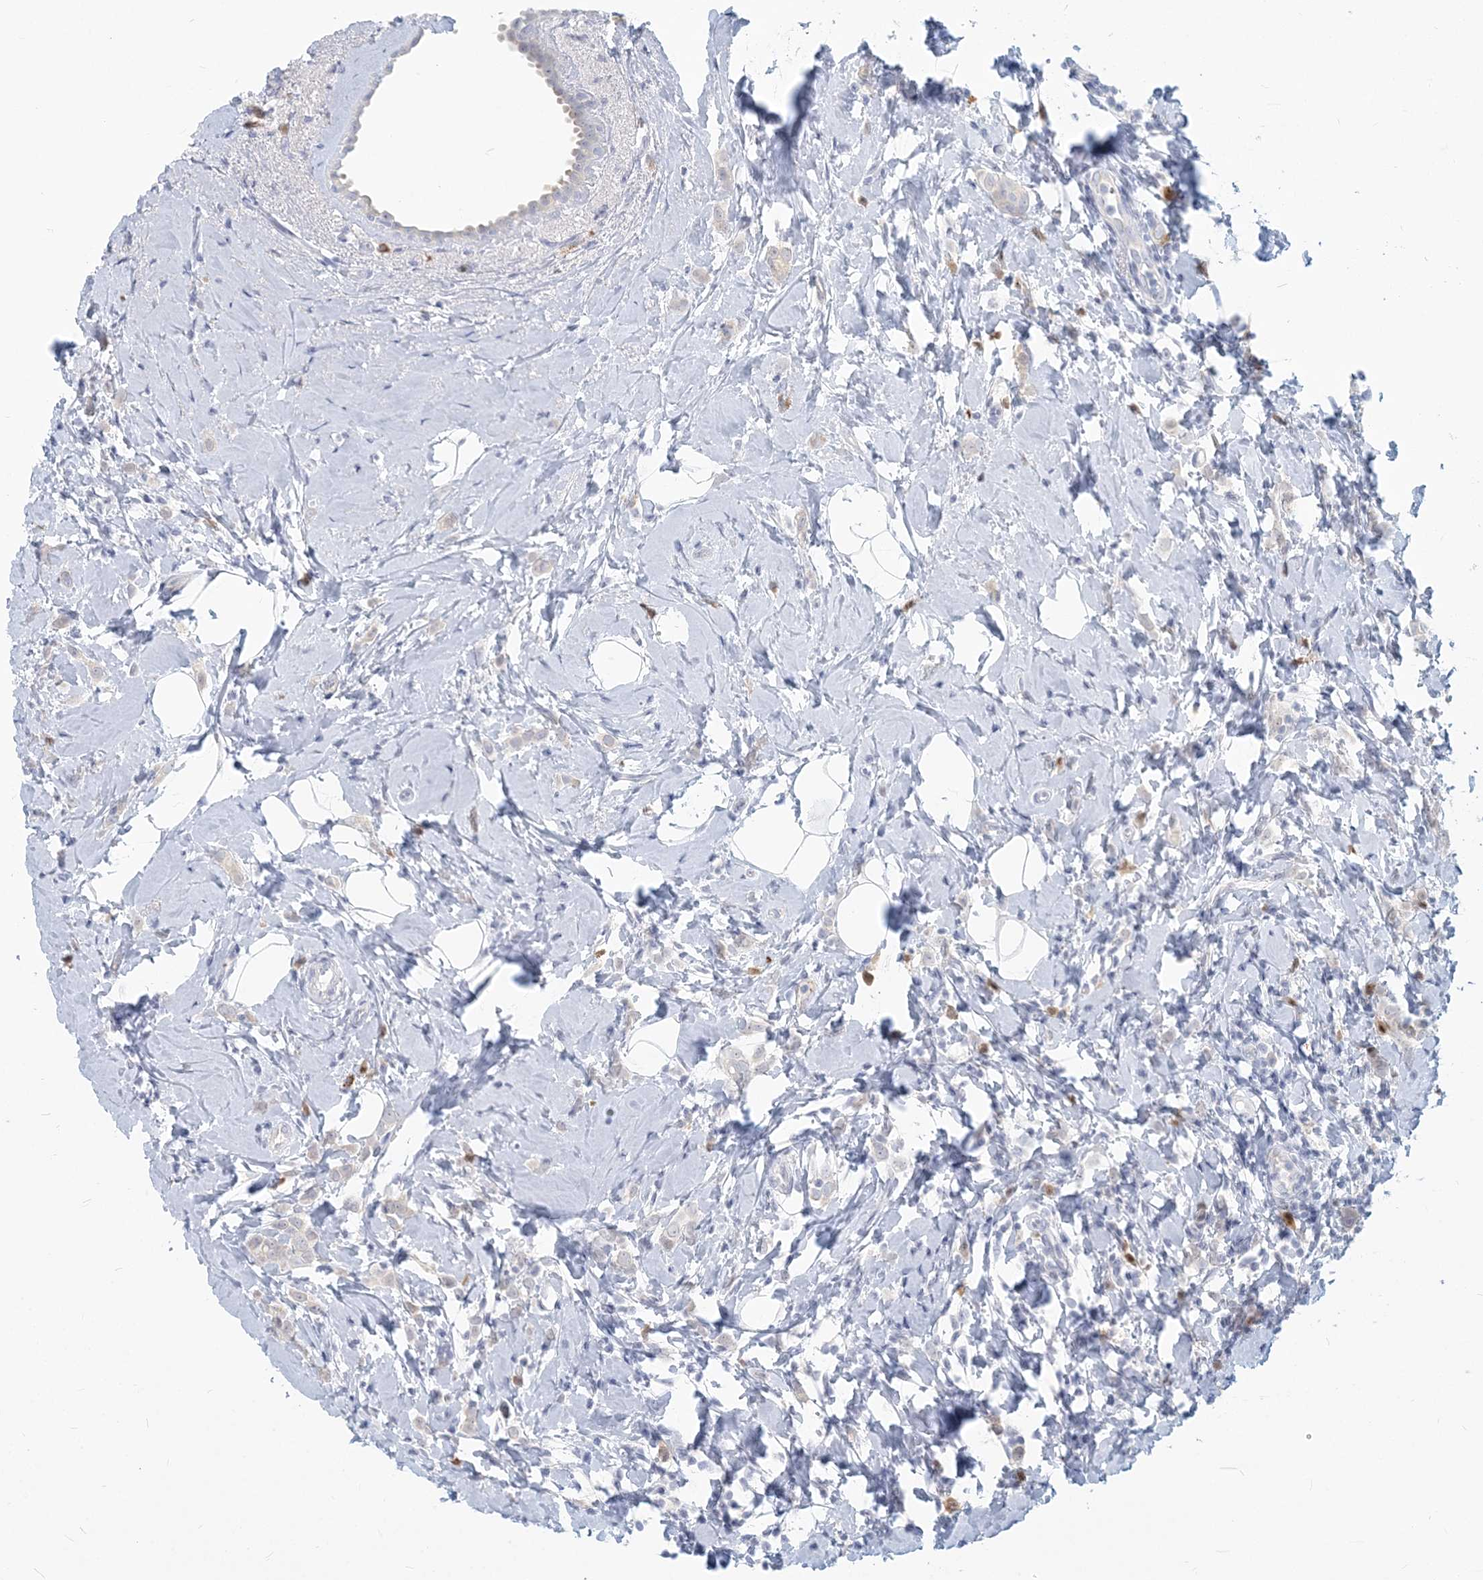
{"staining": {"intensity": "negative", "quantity": "none", "location": "none"}, "tissue": "breast cancer", "cell_type": "Tumor cells", "image_type": "cancer", "snomed": [{"axis": "morphology", "description": "Lobular carcinoma"}, {"axis": "topography", "description": "Breast"}], "caption": "Tumor cells are negative for protein expression in human lobular carcinoma (breast).", "gene": "GMPPA", "patient": {"sex": "female", "age": 47}}